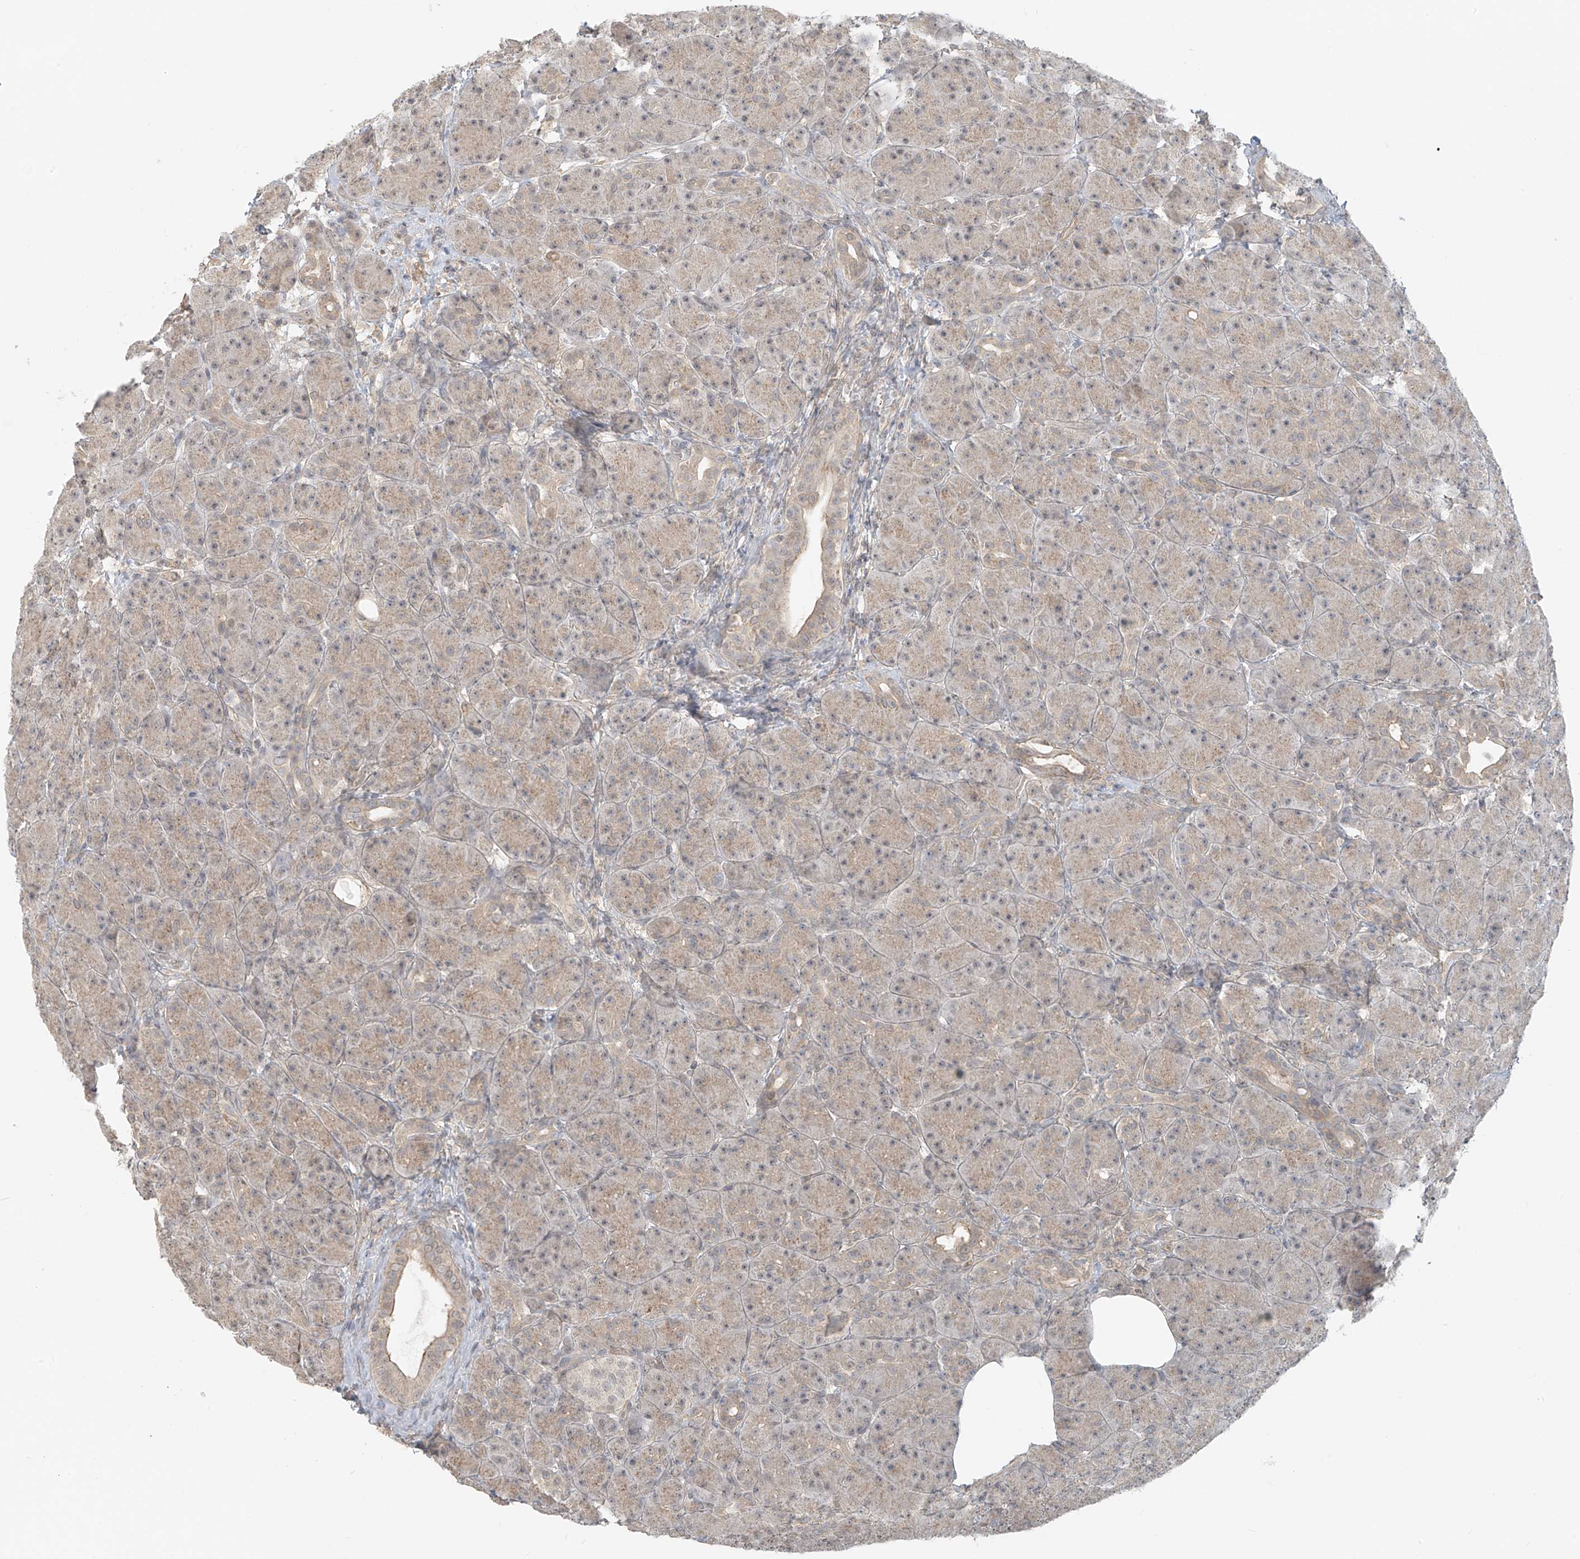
{"staining": {"intensity": "weak", "quantity": "25%-75%", "location": "cytoplasmic/membranous"}, "tissue": "pancreas", "cell_type": "Exocrine glandular cells", "image_type": "normal", "snomed": [{"axis": "morphology", "description": "Normal tissue, NOS"}, {"axis": "topography", "description": "Pancreas"}], "caption": "IHC image of benign pancreas stained for a protein (brown), which displays low levels of weak cytoplasmic/membranous staining in approximately 25%-75% of exocrine glandular cells.", "gene": "ABCD1", "patient": {"sex": "male", "age": 63}}